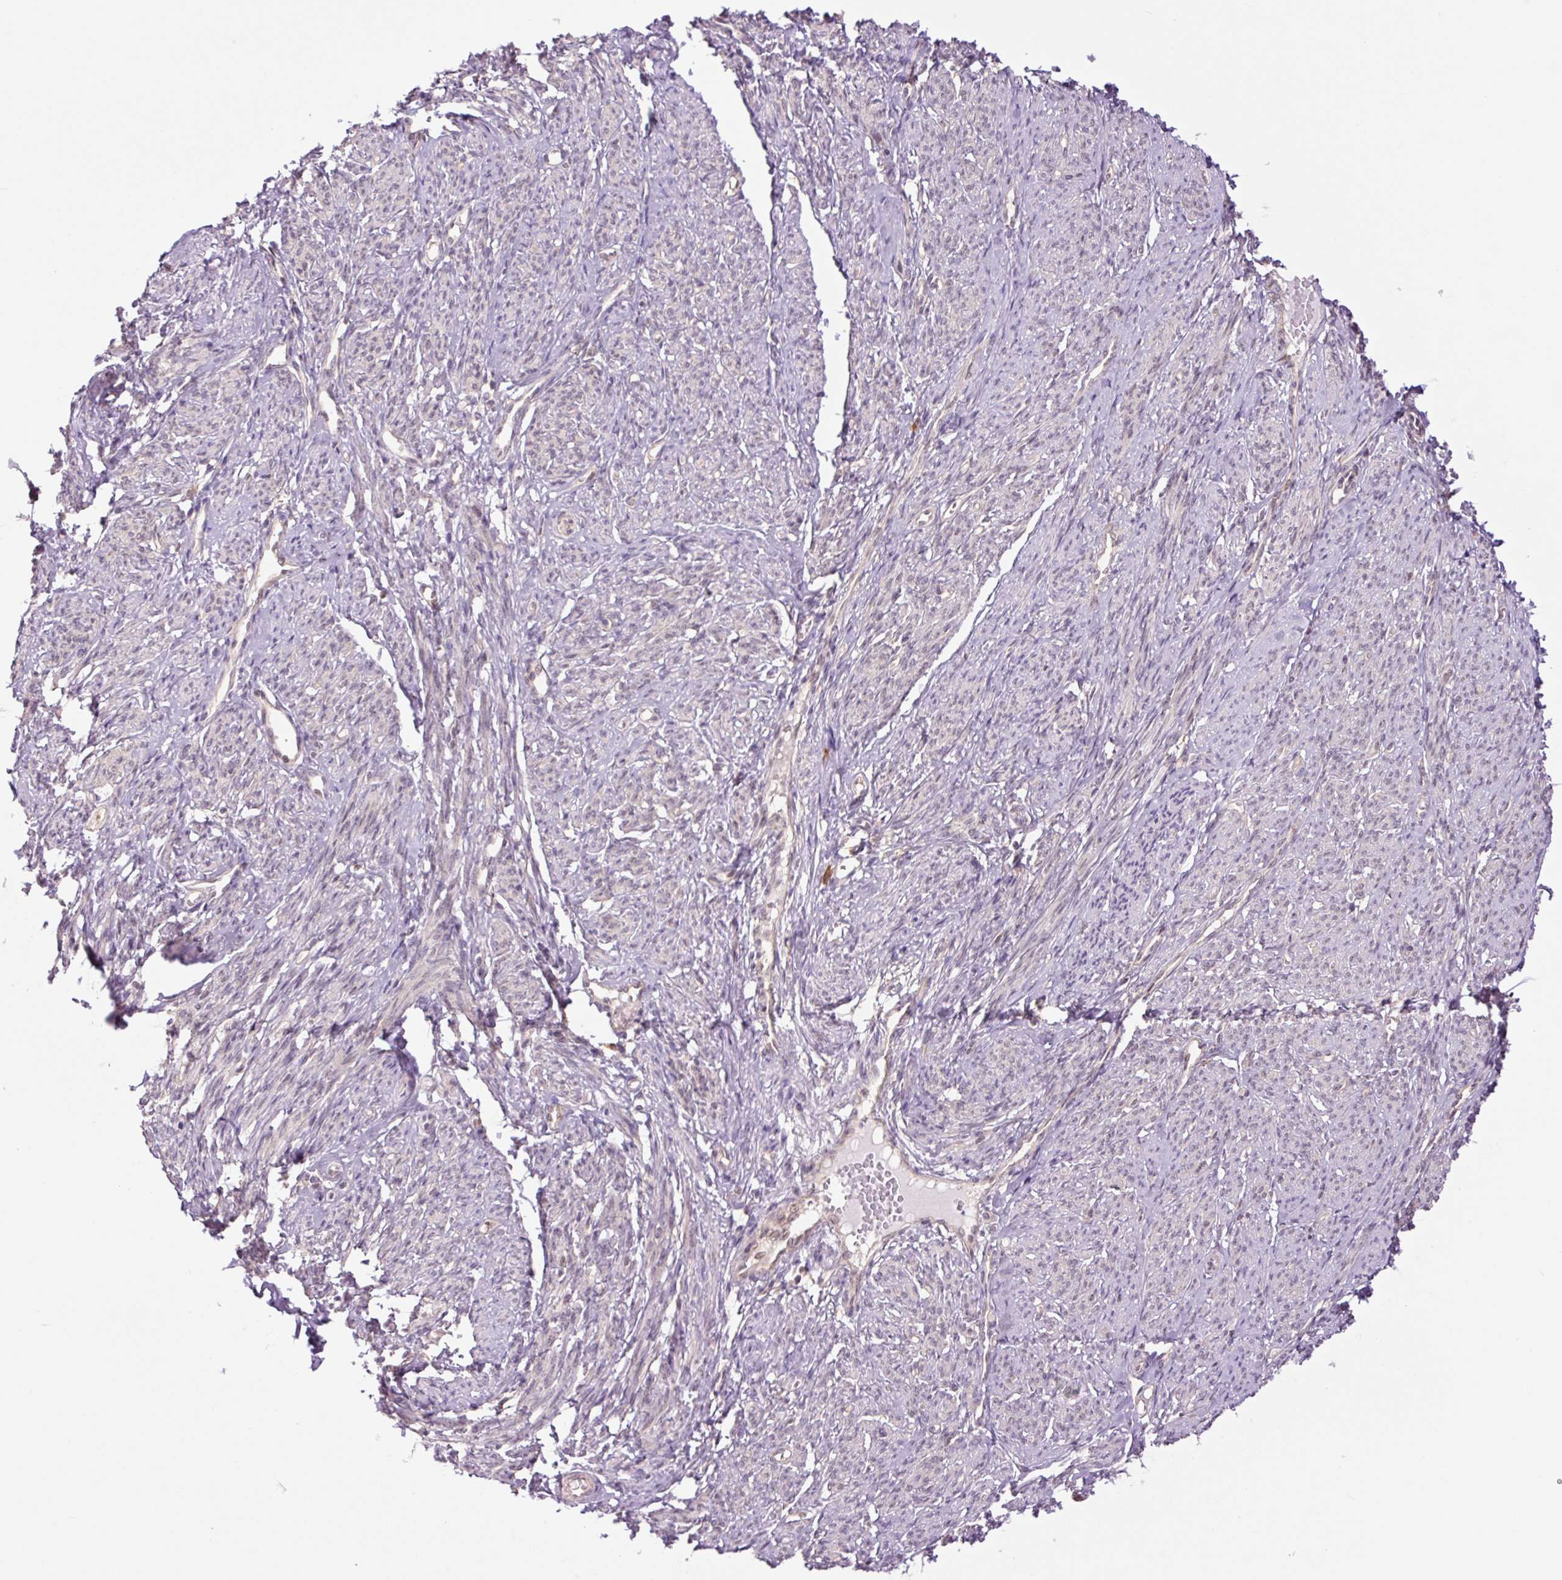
{"staining": {"intensity": "weak", "quantity": "25%-75%", "location": "nuclear"}, "tissue": "smooth muscle", "cell_type": "Smooth muscle cells", "image_type": "normal", "snomed": [{"axis": "morphology", "description": "Normal tissue, NOS"}, {"axis": "topography", "description": "Smooth muscle"}], "caption": "Immunohistochemistry staining of normal smooth muscle, which displays low levels of weak nuclear expression in approximately 25%-75% of smooth muscle cells indicating weak nuclear protein staining. The staining was performed using DAB (brown) for protein detection and nuclei were counterstained in hematoxylin (blue).", "gene": "TPT1", "patient": {"sex": "female", "age": 65}}